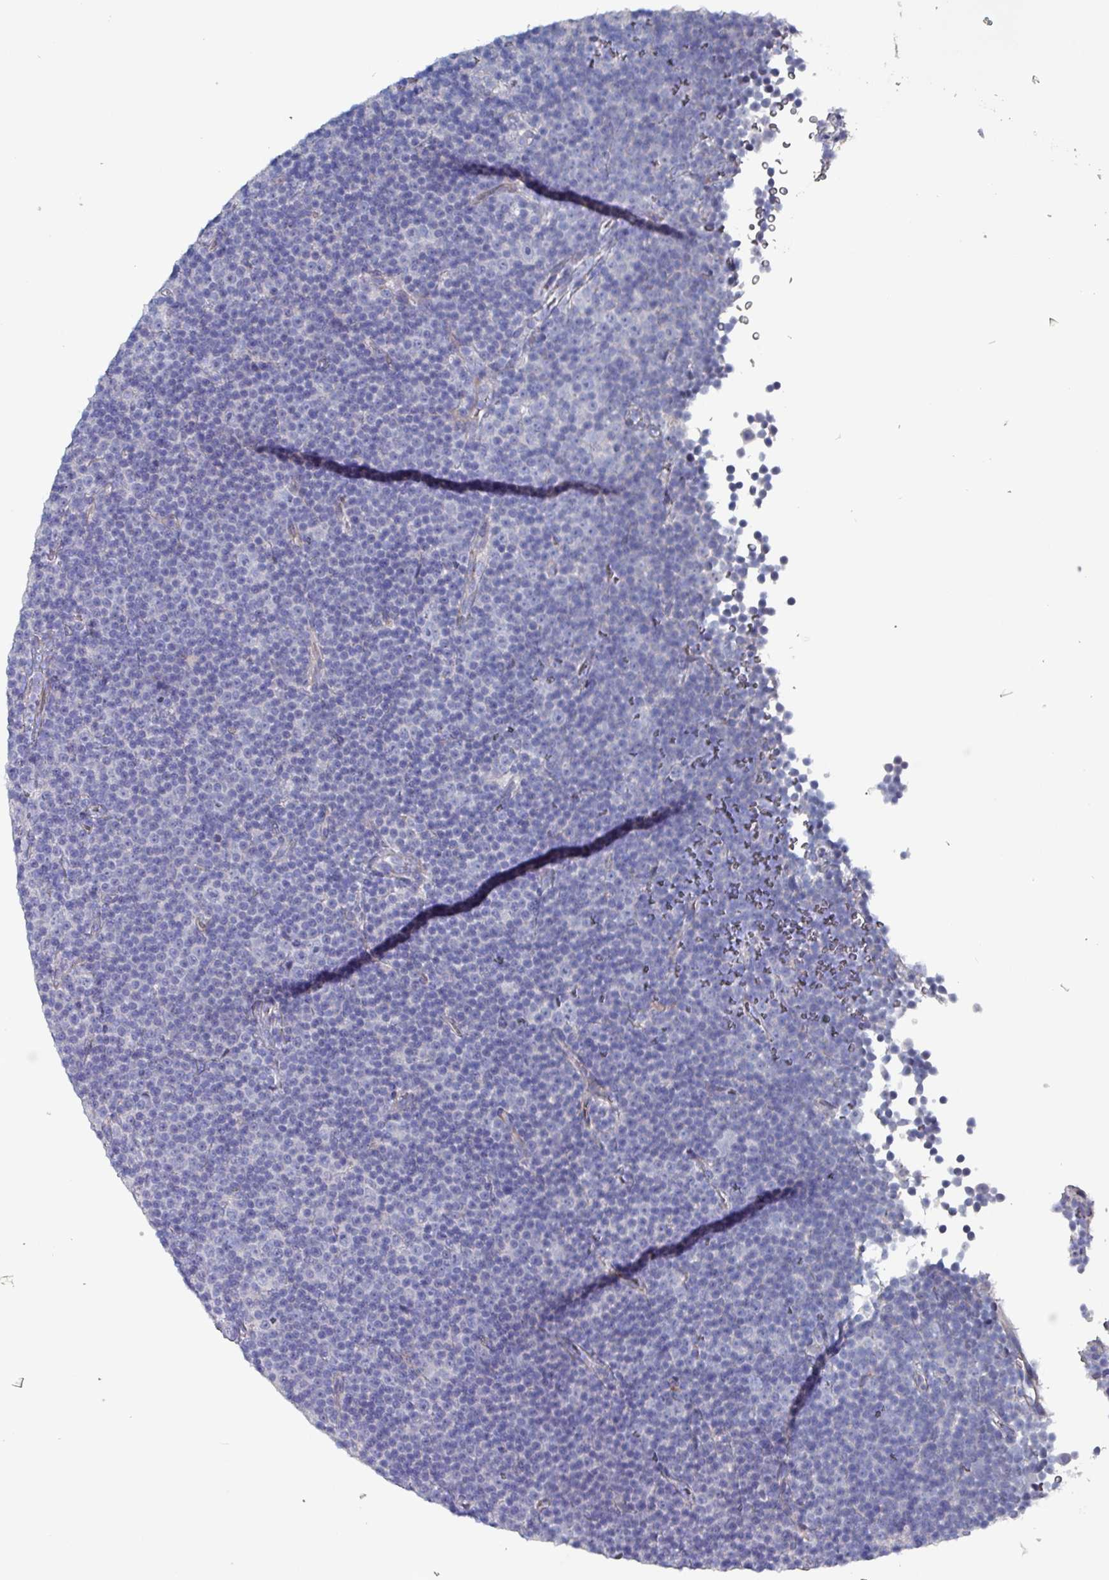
{"staining": {"intensity": "negative", "quantity": "none", "location": "none"}, "tissue": "lymphoma", "cell_type": "Tumor cells", "image_type": "cancer", "snomed": [{"axis": "morphology", "description": "Malignant lymphoma, non-Hodgkin's type, Low grade"}, {"axis": "topography", "description": "Lymph node"}], "caption": "Tumor cells are negative for protein expression in human lymphoma. (Stains: DAB (3,3'-diaminobenzidine) immunohistochemistry with hematoxylin counter stain, Microscopy: brightfield microscopy at high magnification).", "gene": "DRD5", "patient": {"sex": "female", "age": 67}}